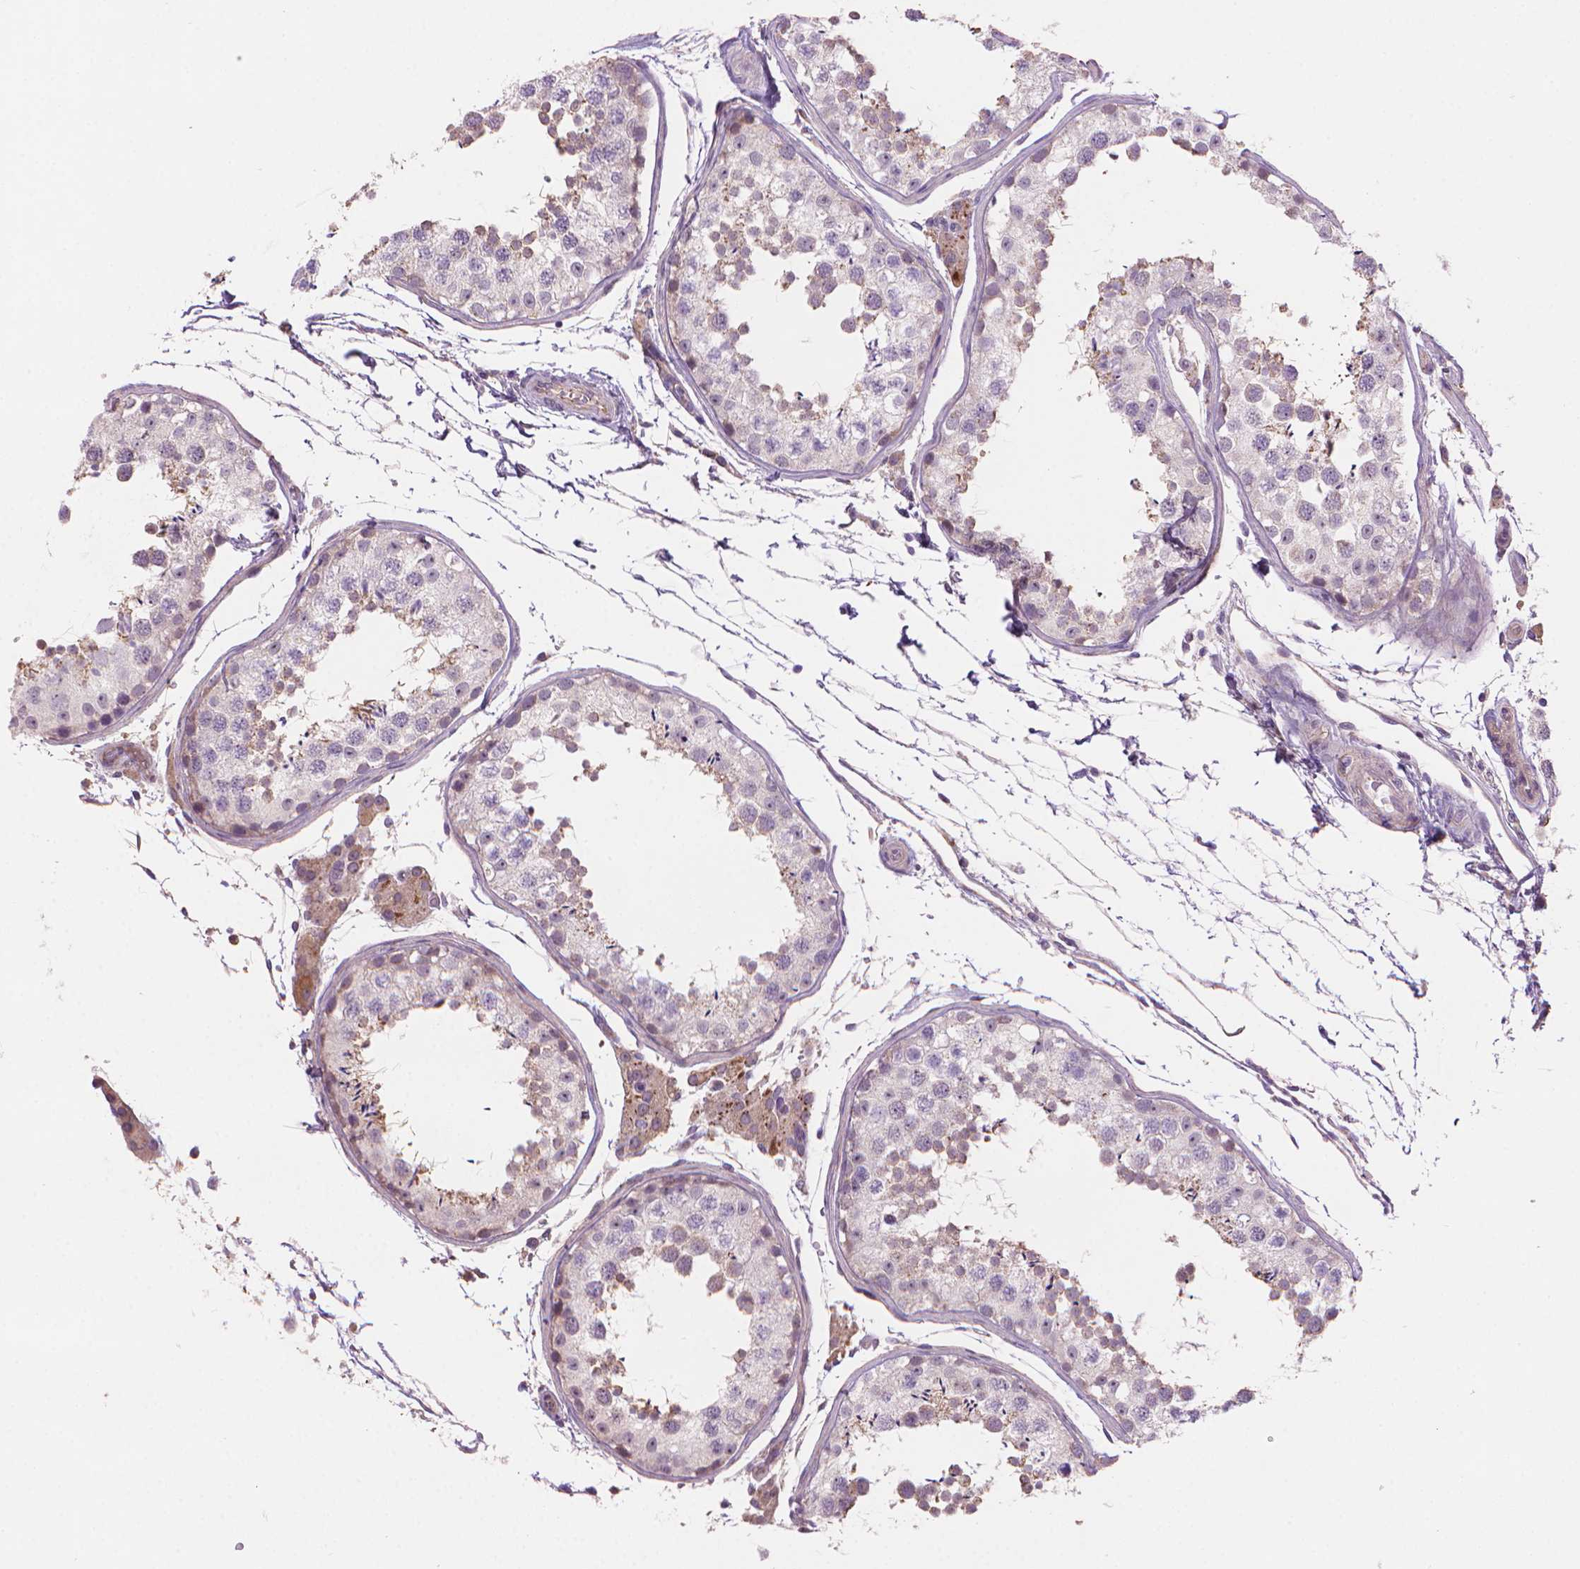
{"staining": {"intensity": "weak", "quantity": "<25%", "location": "cytoplasmic/membranous"}, "tissue": "testis", "cell_type": "Cells in seminiferous ducts", "image_type": "normal", "snomed": [{"axis": "morphology", "description": "Normal tissue, NOS"}, {"axis": "topography", "description": "Testis"}], "caption": "A high-resolution micrograph shows IHC staining of normal testis, which exhibits no significant expression in cells in seminiferous ducts.", "gene": "AMMECR1L", "patient": {"sex": "male", "age": 29}}